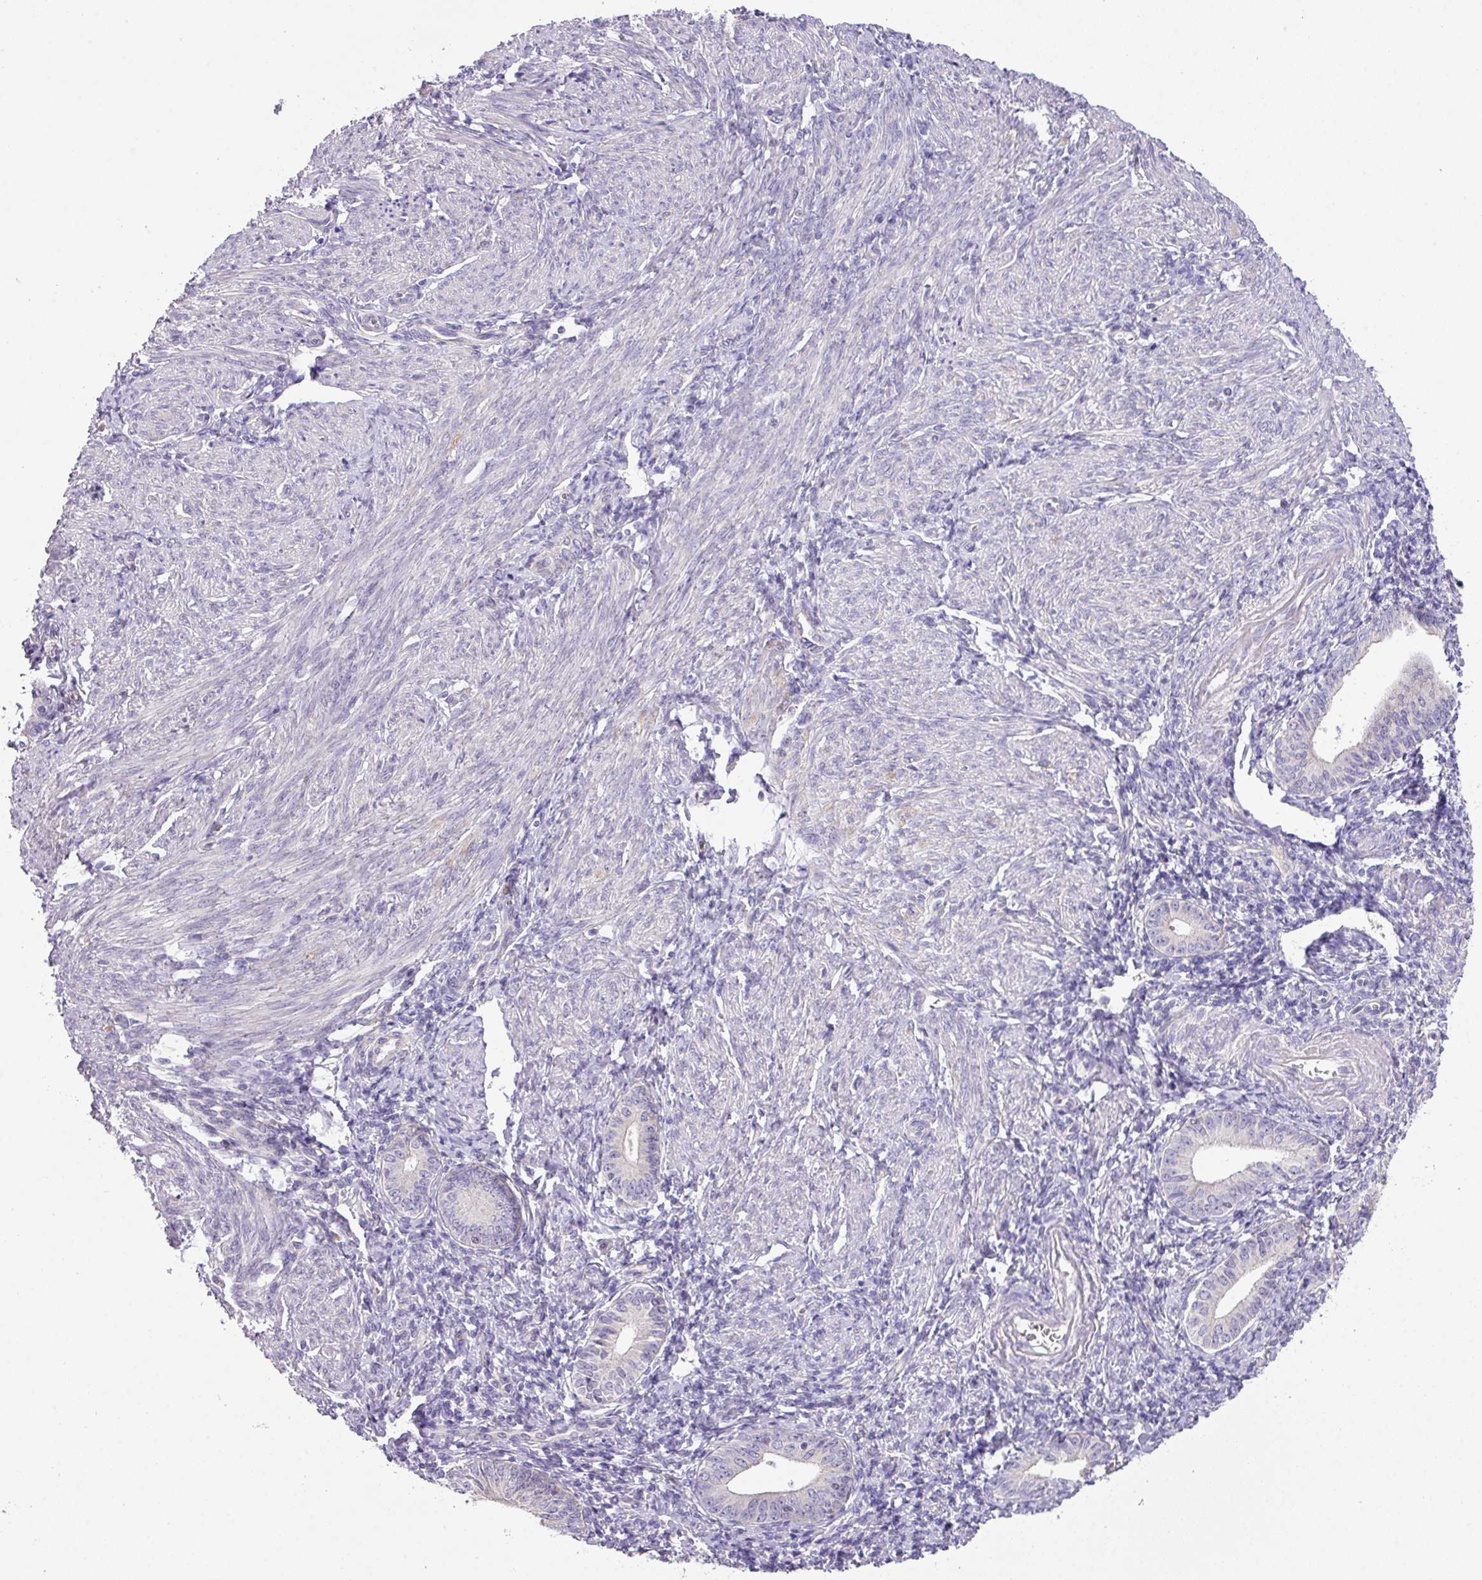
{"staining": {"intensity": "negative", "quantity": "none", "location": "none"}, "tissue": "cervical cancer", "cell_type": "Tumor cells", "image_type": "cancer", "snomed": [{"axis": "morphology", "description": "Squamous cell carcinoma, NOS"}, {"axis": "topography", "description": "Cervix"}], "caption": "Immunohistochemical staining of human cervical cancer demonstrates no significant positivity in tumor cells.", "gene": "ZNF394", "patient": {"sex": "female", "age": 59}}